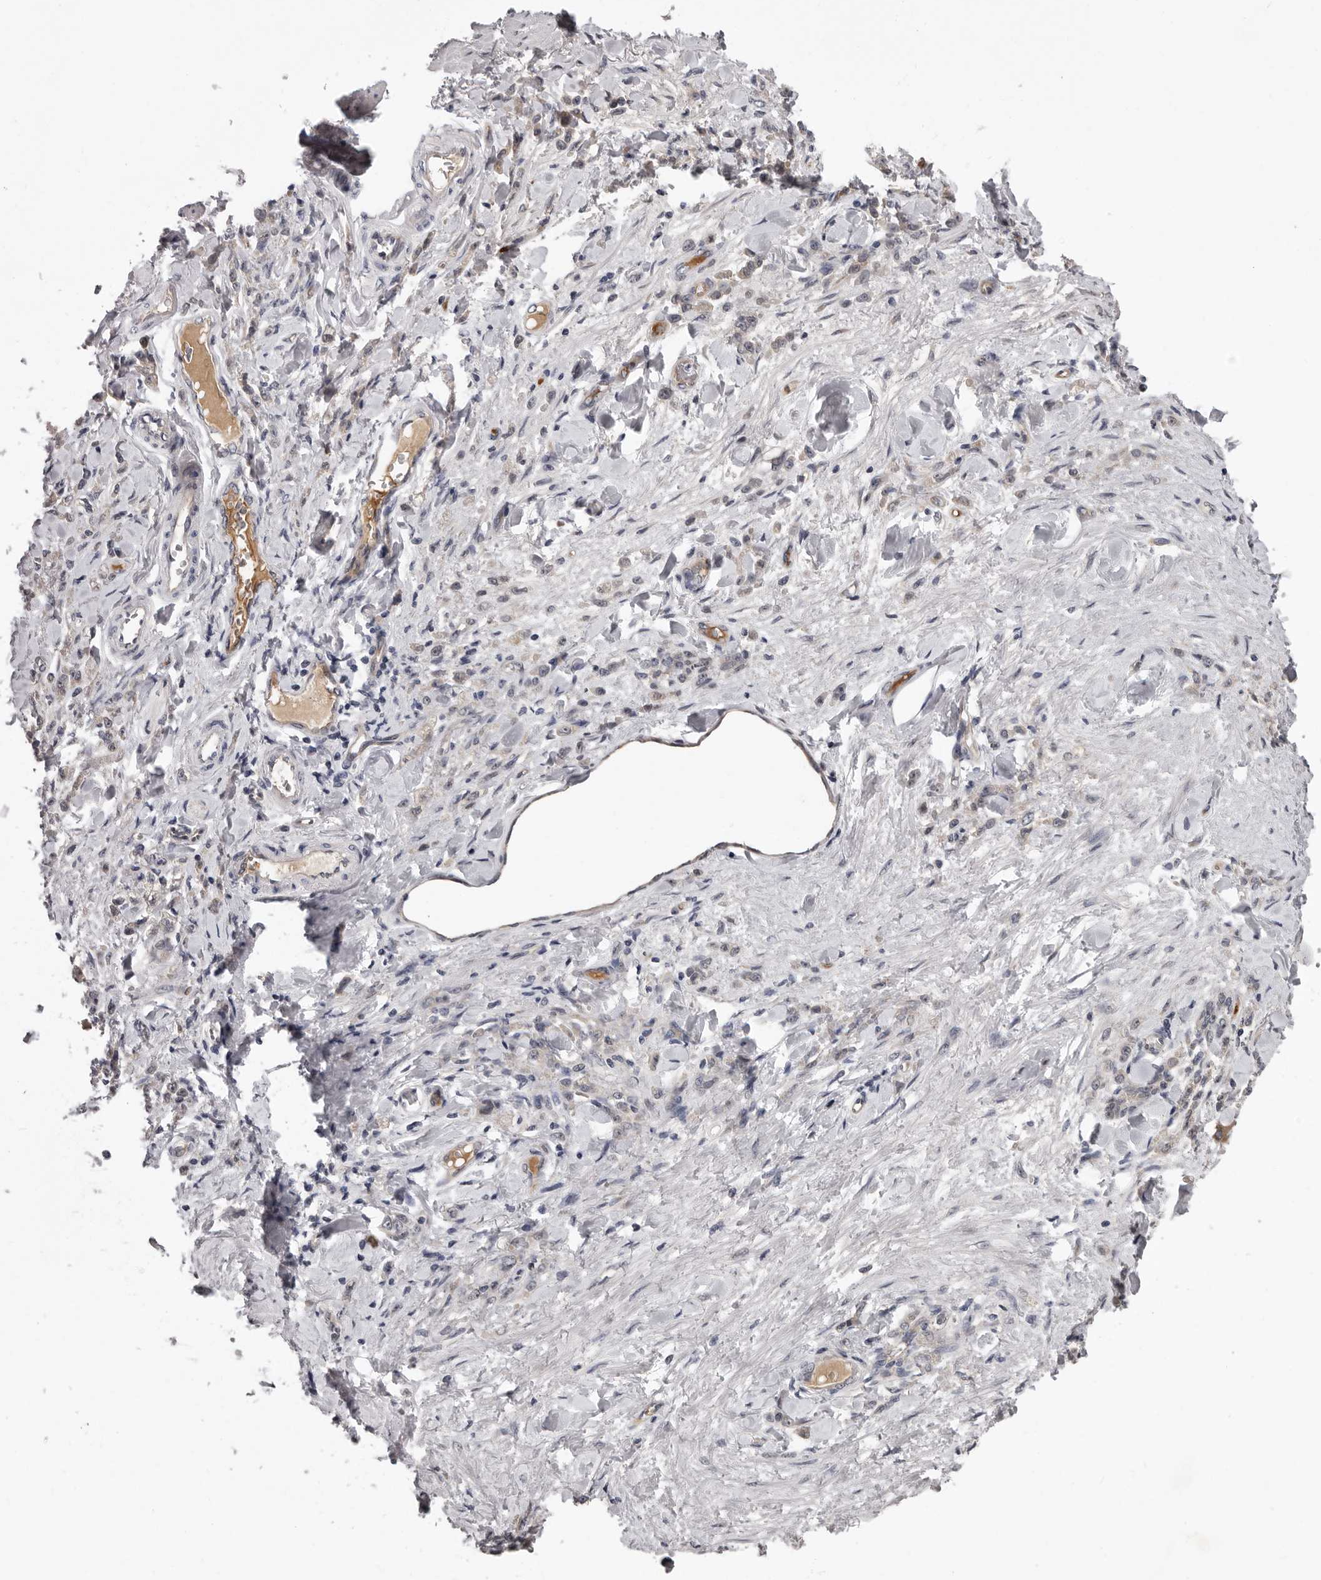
{"staining": {"intensity": "weak", "quantity": "25%-75%", "location": "cytoplasmic/membranous"}, "tissue": "stomach cancer", "cell_type": "Tumor cells", "image_type": "cancer", "snomed": [{"axis": "morphology", "description": "Normal tissue, NOS"}, {"axis": "morphology", "description": "Adenocarcinoma, NOS"}, {"axis": "topography", "description": "Stomach"}], "caption": "Protein staining exhibits weak cytoplasmic/membranous expression in approximately 25%-75% of tumor cells in adenocarcinoma (stomach).", "gene": "MED8", "patient": {"sex": "male", "age": 82}}